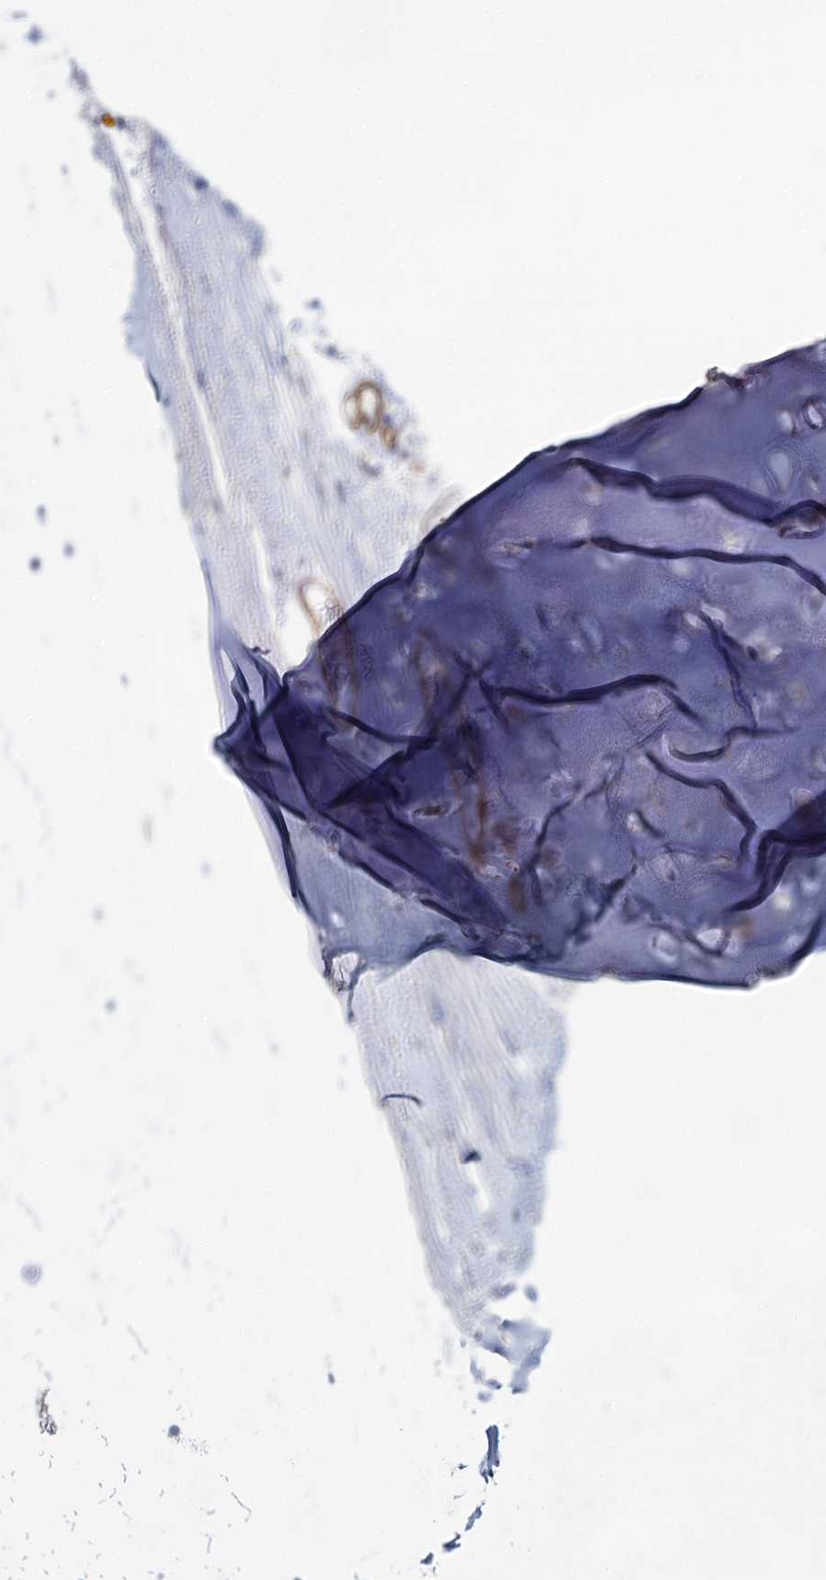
{"staining": {"intensity": "negative", "quantity": "none", "location": "none"}, "tissue": "adipose tissue", "cell_type": "Adipocytes", "image_type": "normal", "snomed": [{"axis": "morphology", "description": "Normal tissue, NOS"}, {"axis": "topography", "description": "Lymph node"}, {"axis": "topography", "description": "Bronchus"}], "caption": "A photomicrograph of human adipose tissue is negative for staining in adipocytes. (DAB immunohistochemistry (IHC) with hematoxylin counter stain).", "gene": "ATL2", "patient": {"sex": "male", "age": 63}}